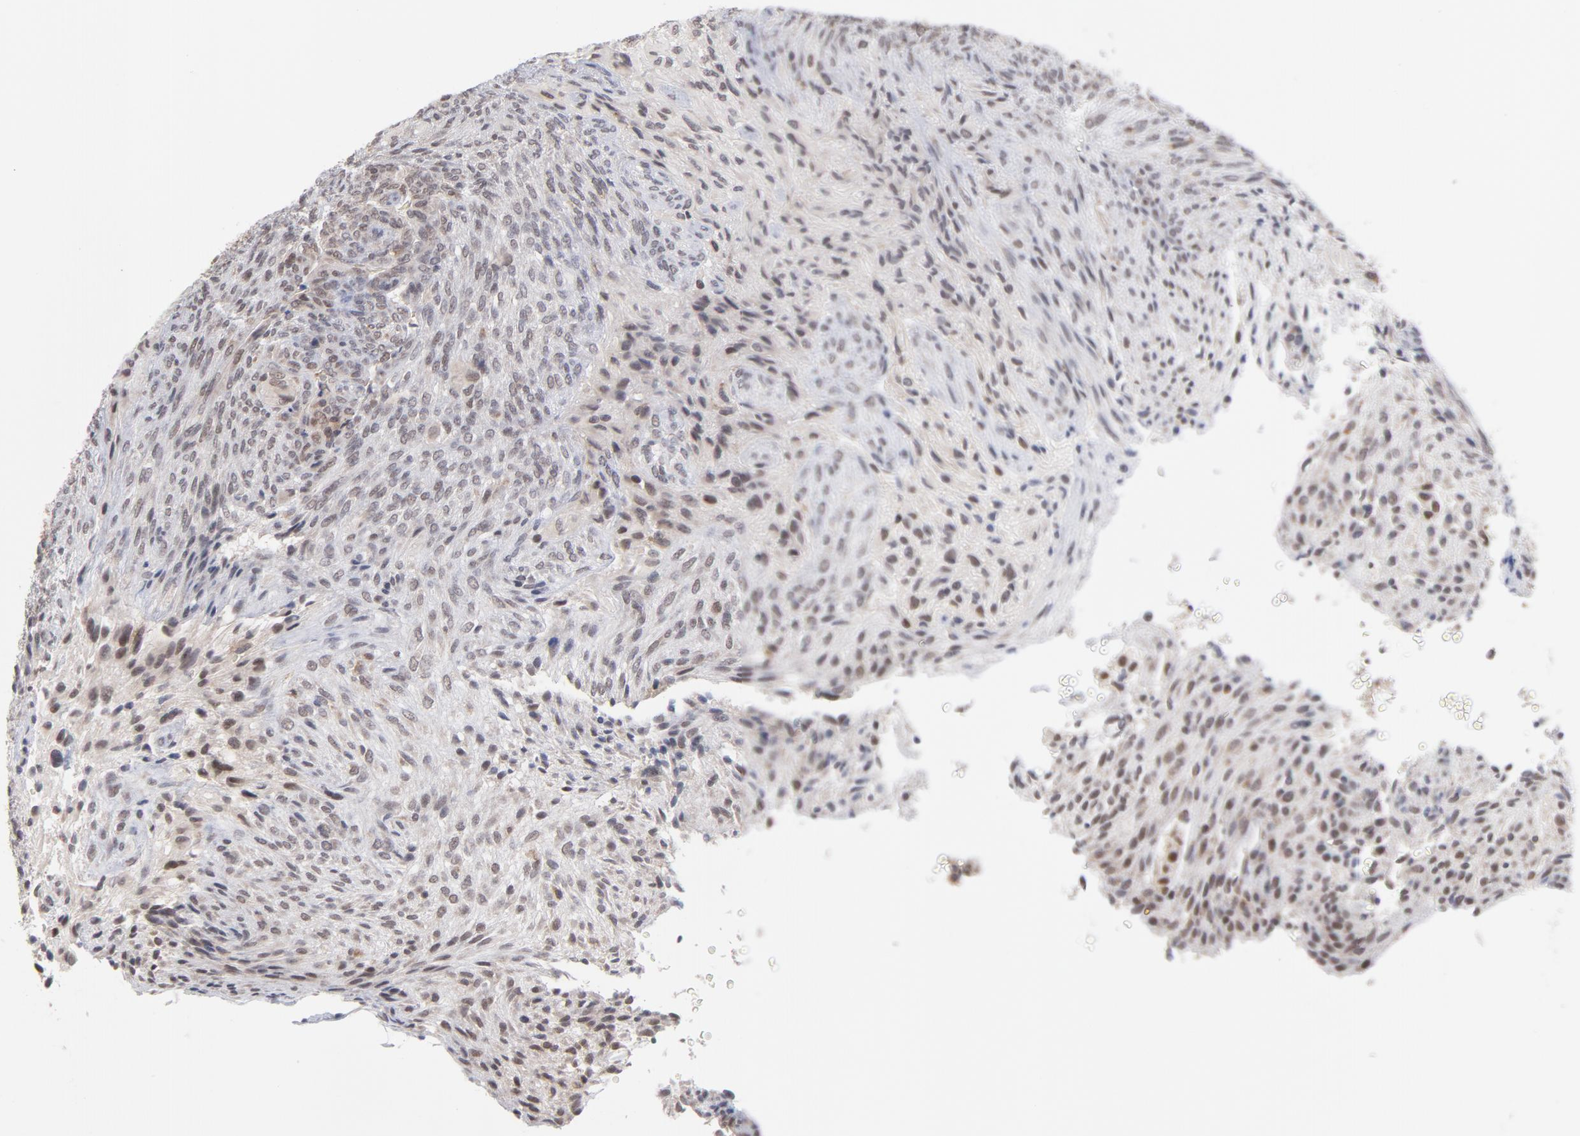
{"staining": {"intensity": "weak", "quantity": "25%-75%", "location": "nuclear"}, "tissue": "glioma", "cell_type": "Tumor cells", "image_type": "cancer", "snomed": [{"axis": "morphology", "description": "Glioma, malignant, High grade"}, {"axis": "topography", "description": "Cerebral cortex"}], "caption": "Immunohistochemistry (IHC) photomicrograph of glioma stained for a protein (brown), which reveals low levels of weak nuclear expression in approximately 25%-75% of tumor cells.", "gene": "OAS1", "patient": {"sex": "female", "age": 55}}